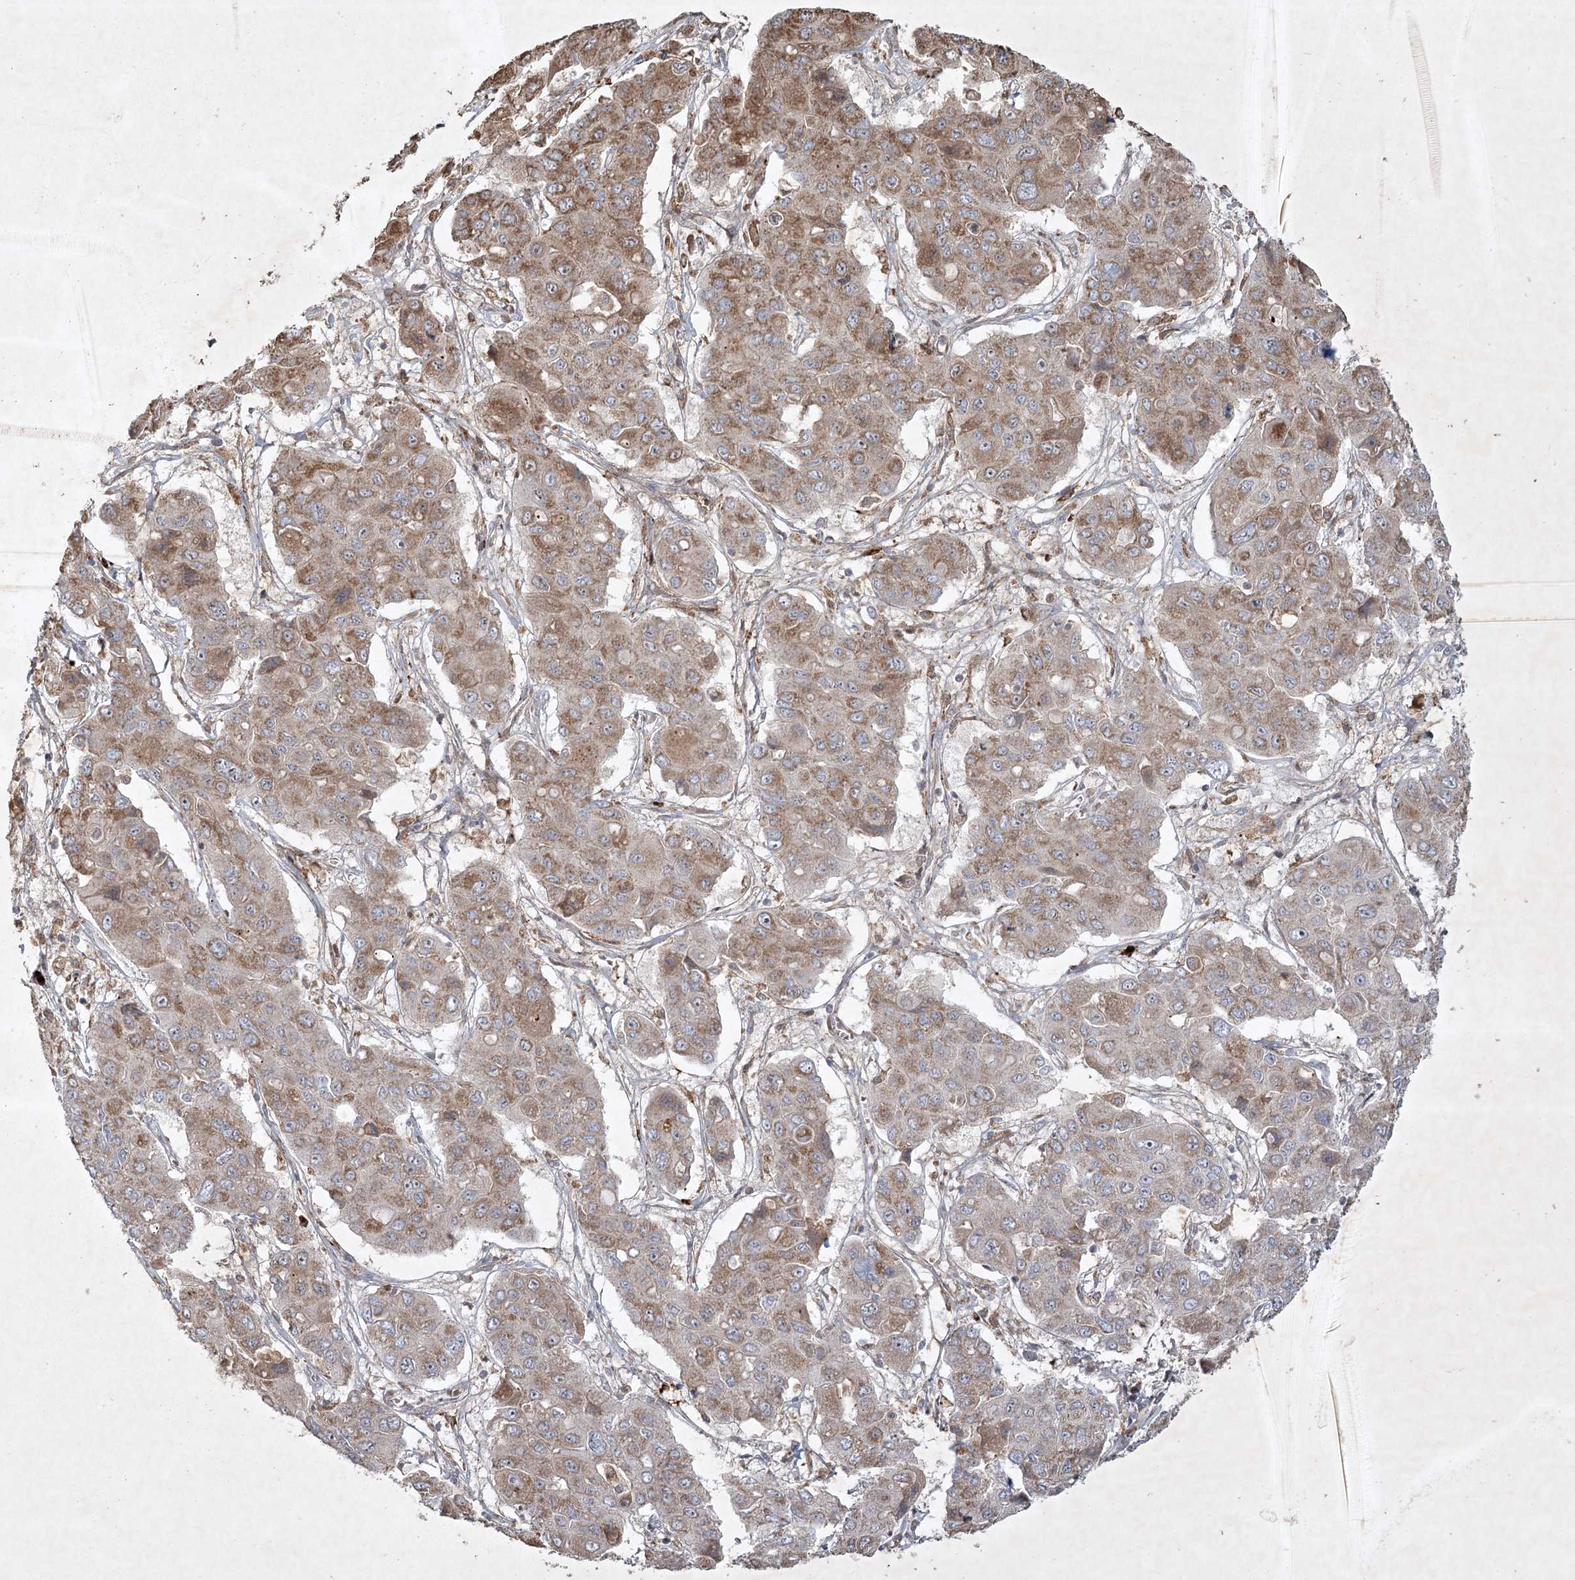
{"staining": {"intensity": "moderate", "quantity": ">75%", "location": "cytoplasmic/membranous"}, "tissue": "liver cancer", "cell_type": "Tumor cells", "image_type": "cancer", "snomed": [{"axis": "morphology", "description": "Cholangiocarcinoma"}, {"axis": "topography", "description": "Liver"}], "caption": "A high-resolution micrograph shows IHC staining of liver cancer, which demonstrates moderate cytoplasmic/membranous staining in approximately >75% of tumor cells.", "gene": "KBTBD4", "patient": {"sex": "male", "age": 67}}